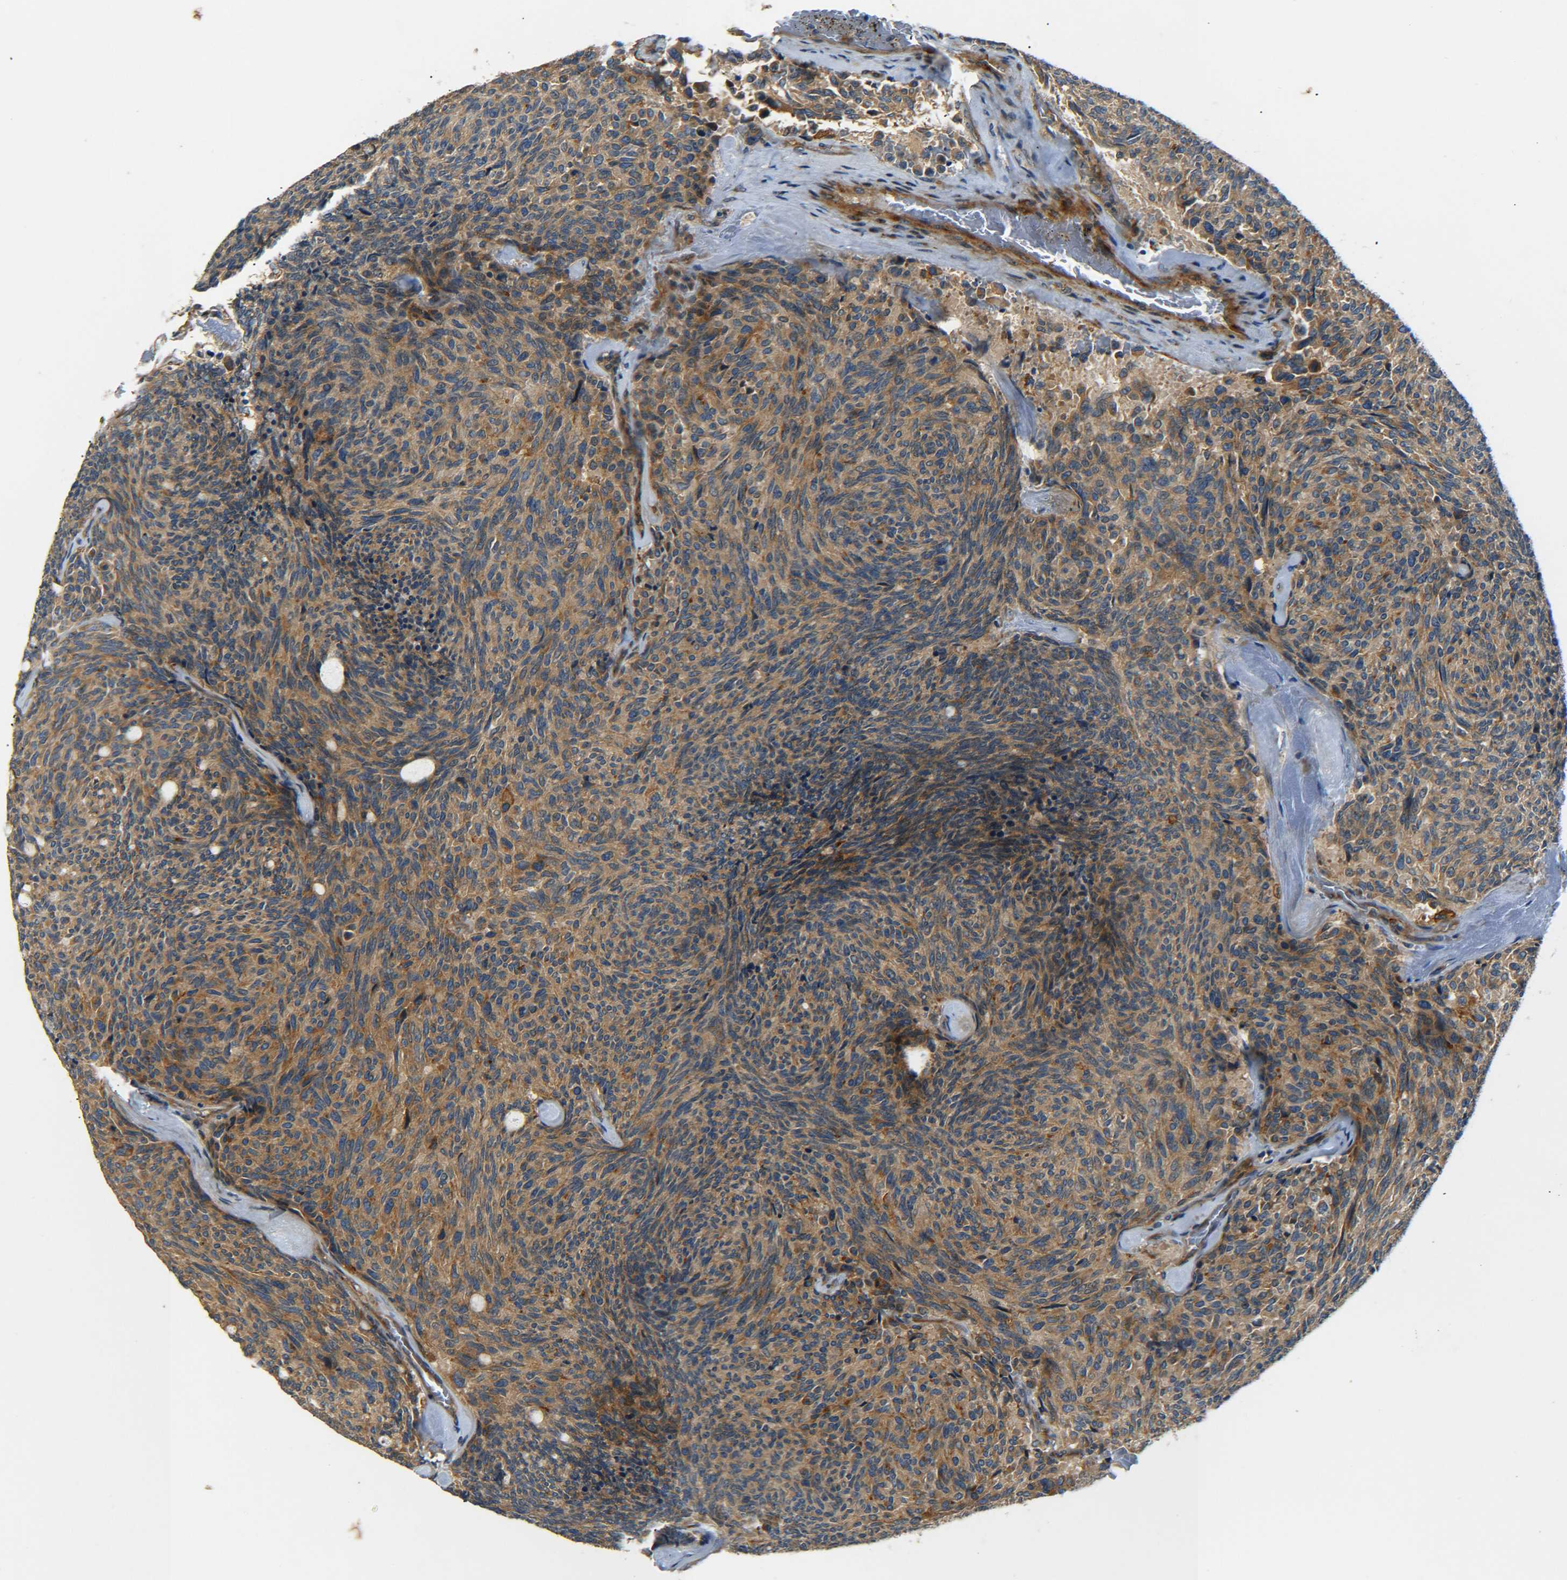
{"staining": {"intensity": "moderate", "quantity": ">75%", "location": "cytoplasmic/membranous"}, "tissue": "carcinoid", "cell_type": "Tumor cells", "image_type": "cancer", "snomed": [{"axis": "morphology", "description": "Carcinoid, malignant, NOS"}, {"axis": "topography", "description": "Pancreas"}], "caption": "Immunohistochemistry of human carcinoid (malignant) demonstrates medium levels of moderate cytoplasmic/membranous positivity in about >75% of tumor cells.", "gene": "LRCH3", "patient": {"sex": "female", "age": 54}}